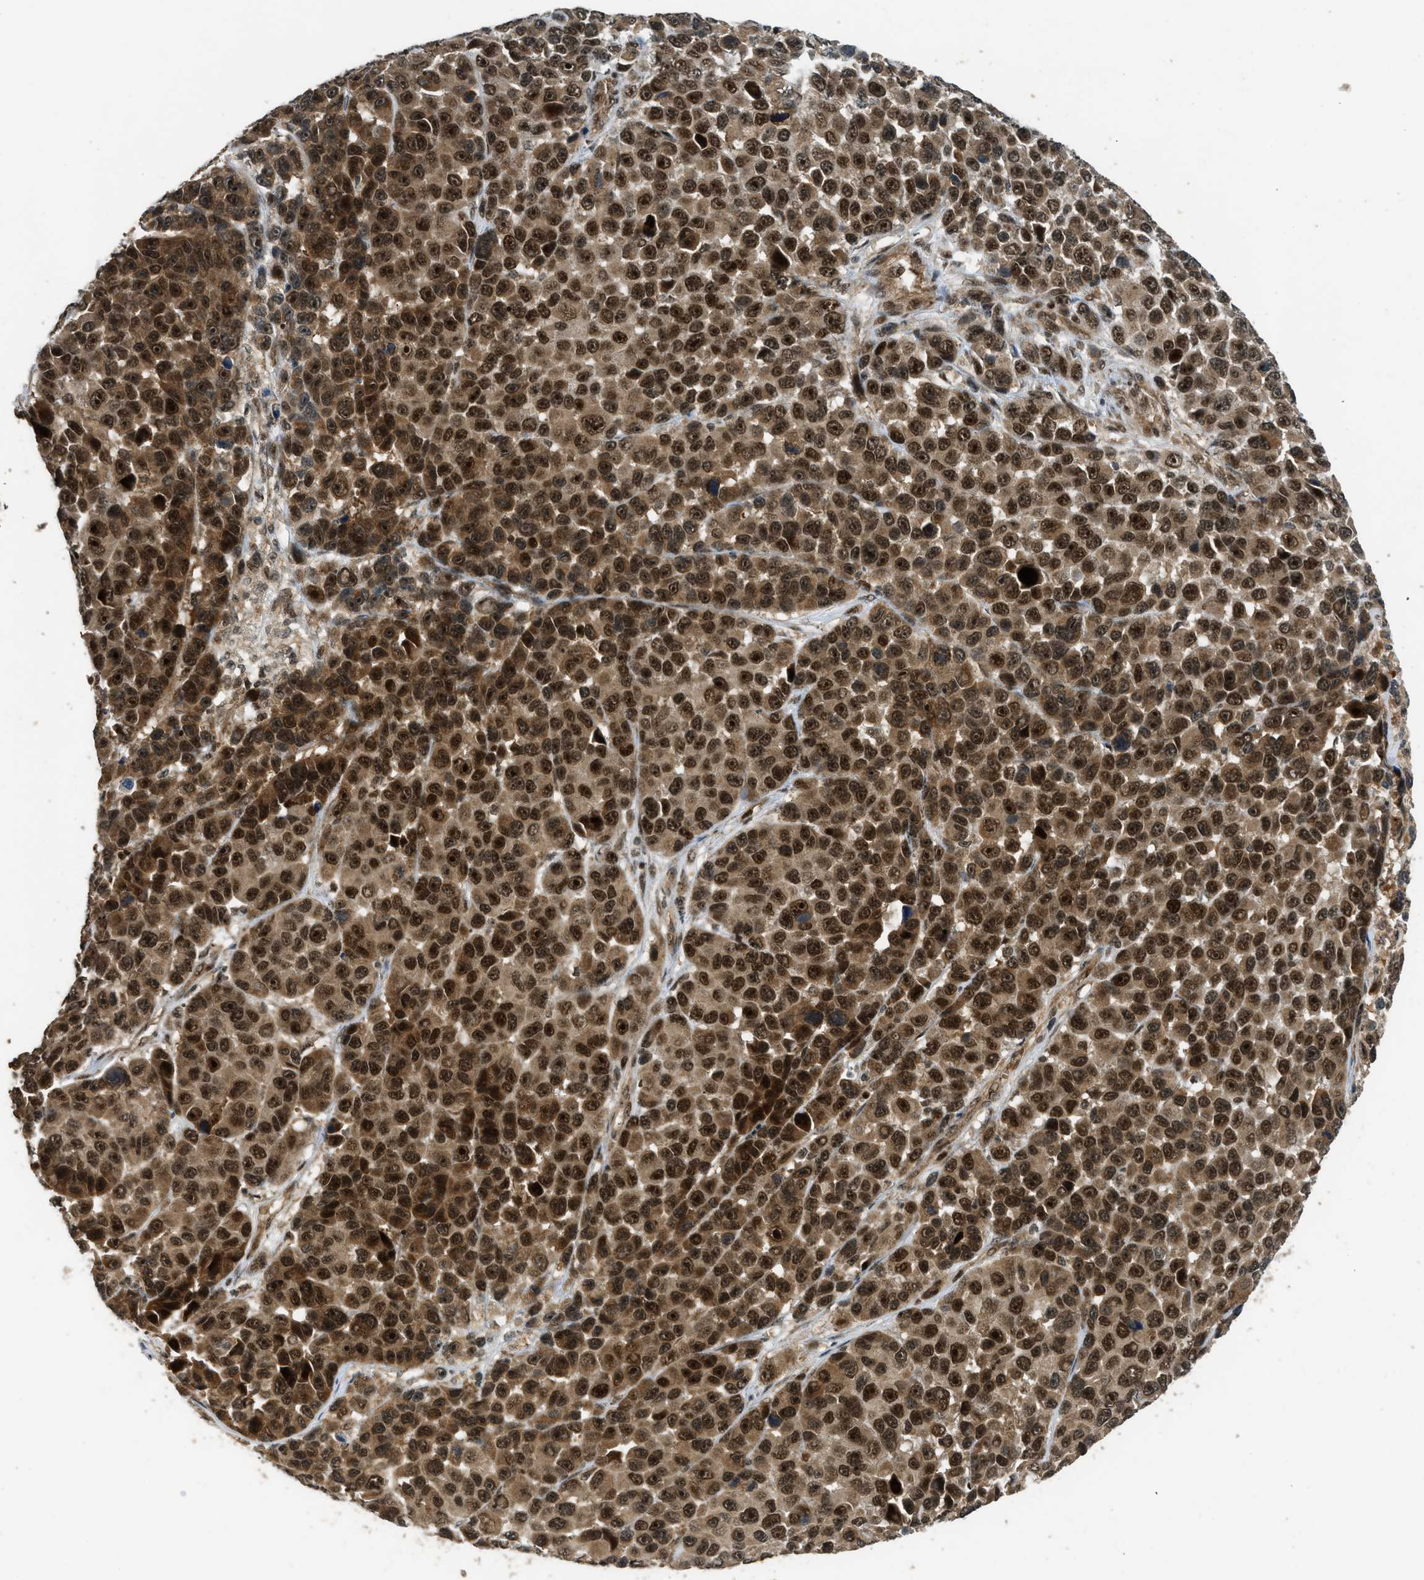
{"staining": {"intensity": "strong", "quantity": ">75%", "location": "cytoplasmic/membranous,nuclear"}, "tissue": "melanoma", "cell_type": "Tumor cells", "image_type": "cancer", "snomed": [{"axis": "morphology", "description": "Malignant melanoma, NOS"}, {"axis": "topography", "description": "Skin"}], "caption": "Melanoma was stained to show a protein in brown. There is high levels of strong cytoplasmic/membranous and nuclear staining in approximately >75% of tumor cells. Ihc stains the protein in brown and the nuclei are stained blue.", "gene": "GET1", "patient": {"sex": "male", "age": 53}}